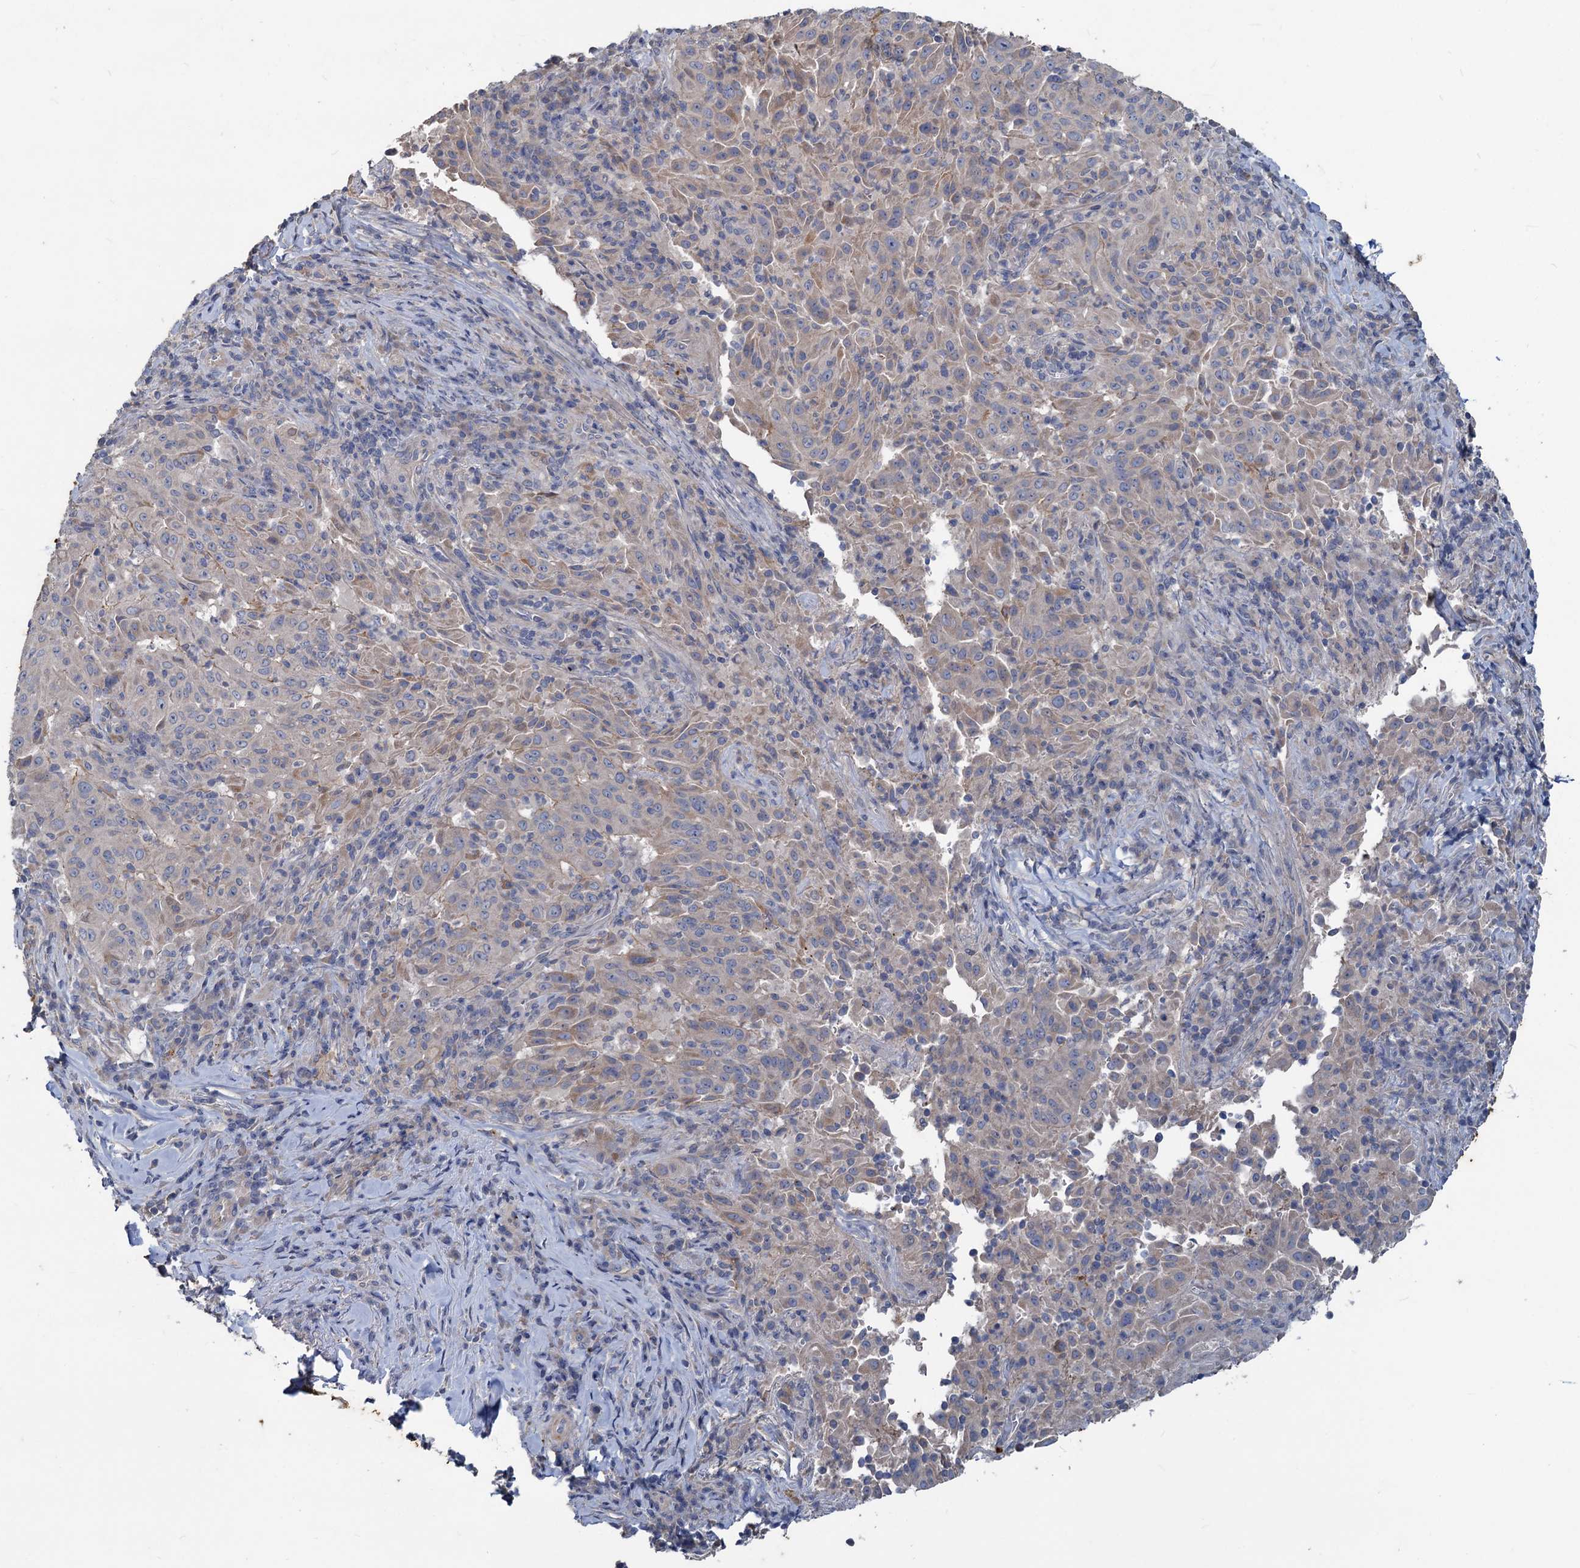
{"staining": {"intensity": "weak", "quantity": "<25%", "location": "cytoplasmic/membranous"}, "tissue": "pancreatic cancer", "cell_type": "Tumor cells", "image_type": "cancer", "snomed": [{"axis": "morphology", "description": "Adenocarcinoma, NOS"}, {"axis": "topography", "description": "Pancreas"}], "caption": "Immunohistochemistry (IHC) image of pancreatic adenocarcinoma stained for a protein (brown), which shows no expression in tumor cells.", "gene": "SLC2A7", "patient": {"sex": "male", "age": 63}}